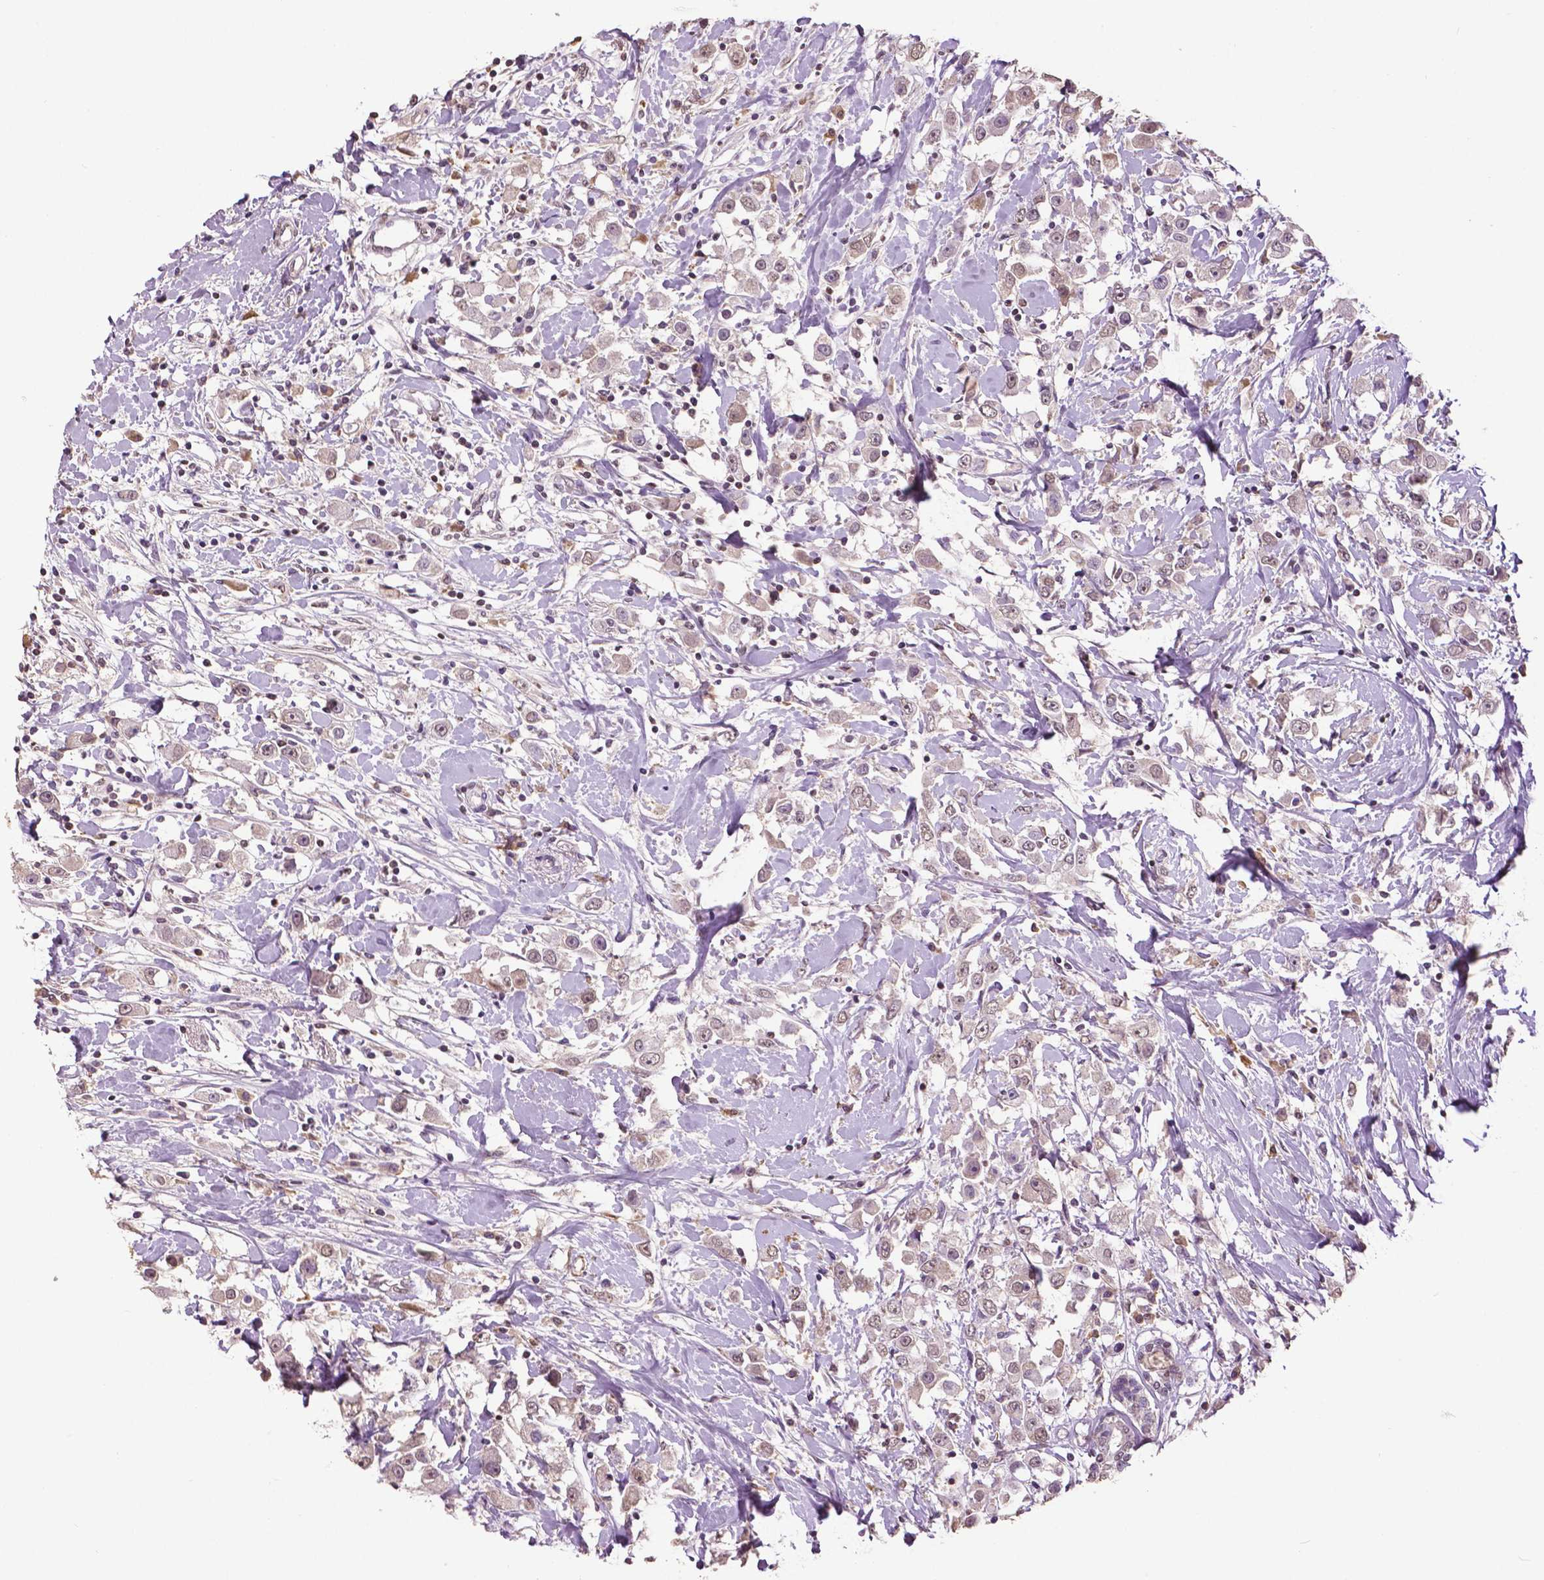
{"staining": {"intensity": "weak", "quantity": "25%-75%", "location": "cytoplasmic/membranous,nuclear"}, "tissue": "breast cancer", "cell_type": "Tumor cells", "image_type": "cancer", "snomed": [{"axis": "morphology", "description": "Duct carcinoma"}, {"axis": "topography", "description": "Breast"}], "caption": "High-magnification brightfield microscopy of breast cancer stained with DAB (3,3'-diaminobenzidine) (brown) and counterstained with hematoxylin (blue). tumor cells exhibit weak cytoplasmic/membranous and nuclear positivity is appreciated in about25%-75% of cells. (Brightfield microscopy of DAB IHC at high magnification).", "gene": "RUNX3", "patient": {"sex": "female", "age": 61}}